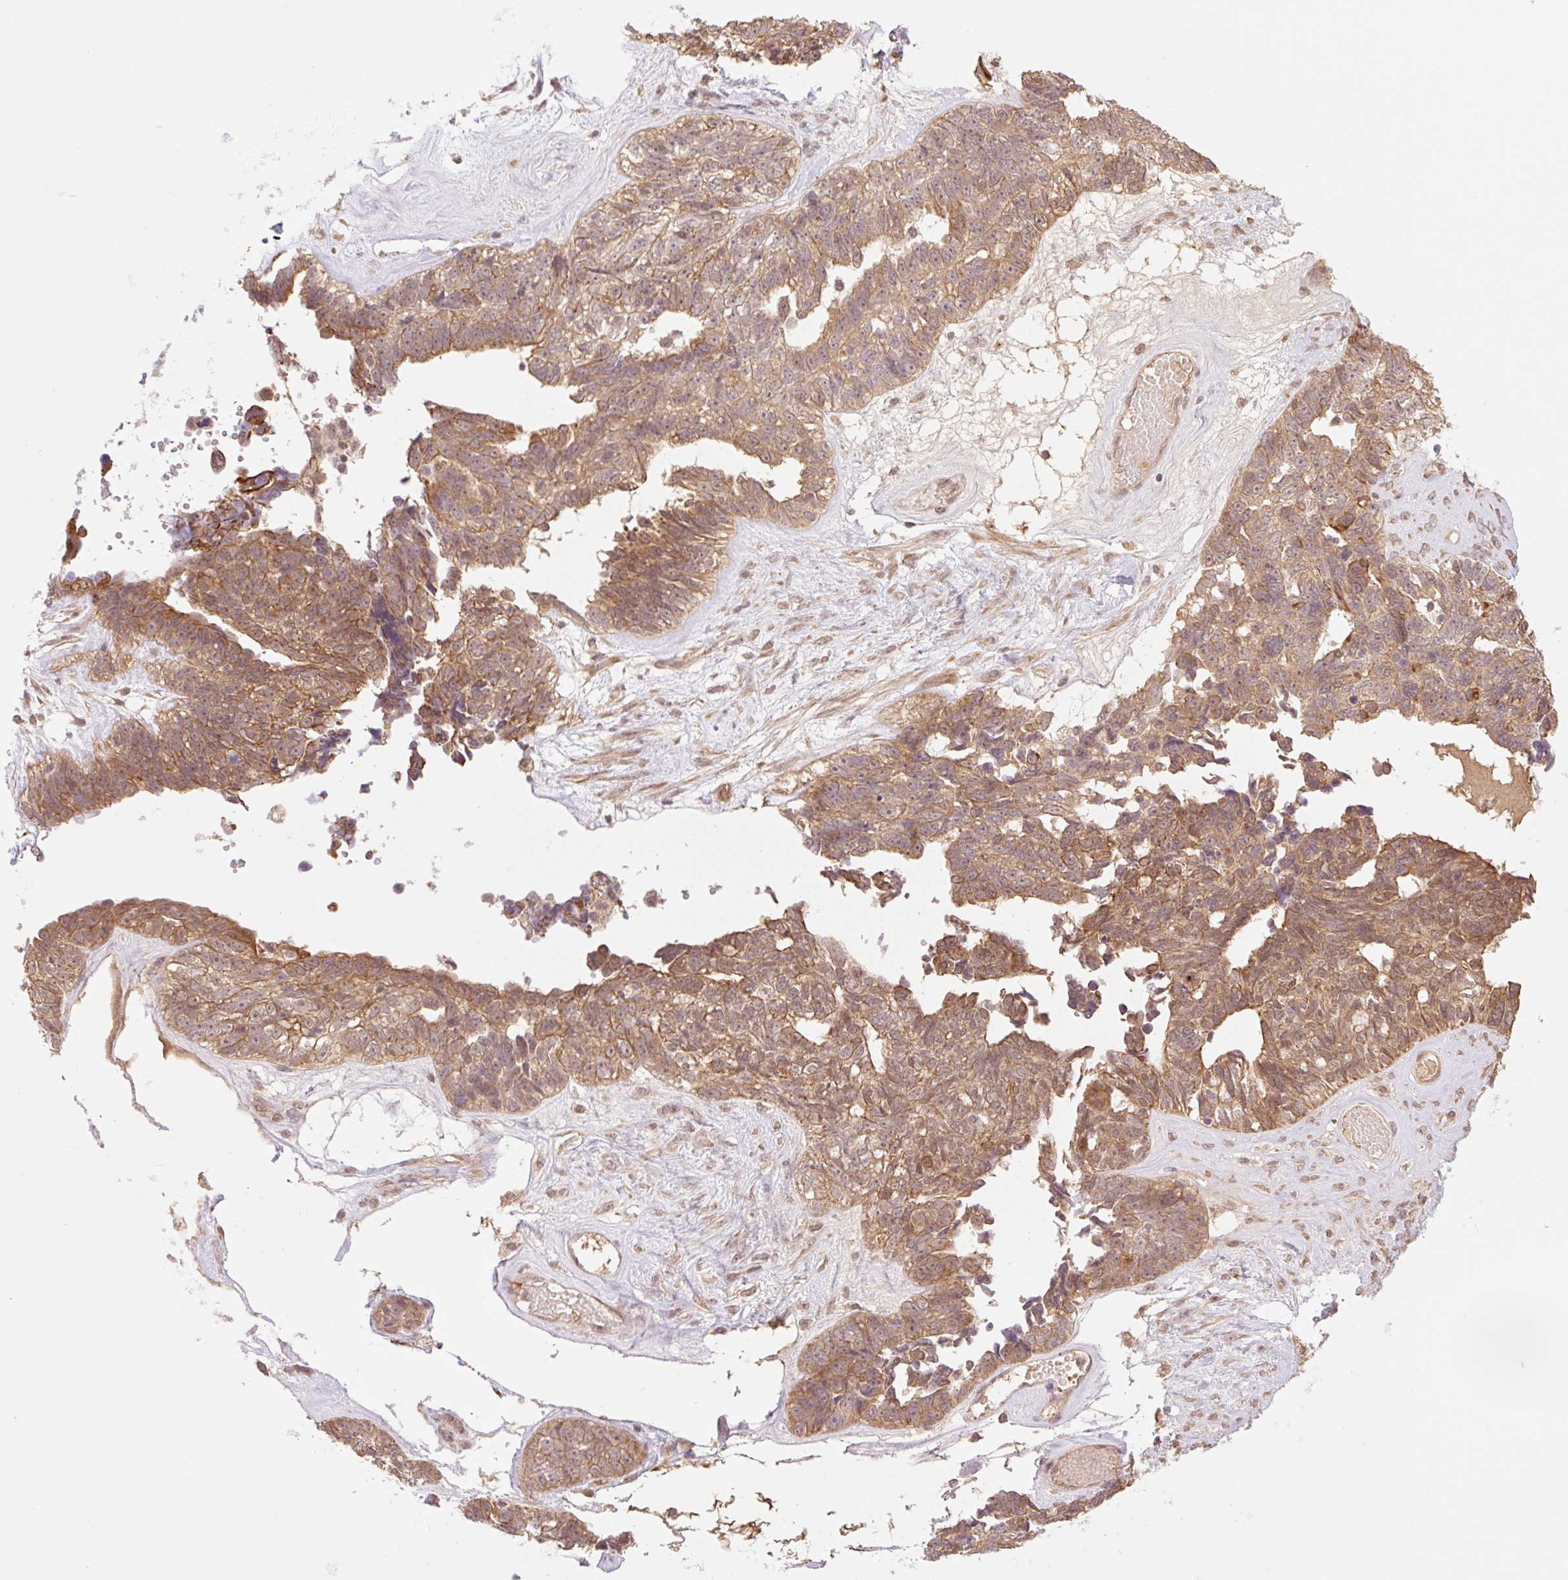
{"staining": {"intensity": "moderate", "quantity": ">75%", "location": "cytoplasmic/membranous"}, "tissue": "ovarian cancer", "cell_type": "Tumor cells", "image_type": "cancer", "snomed": [{"axis": "morphology", "description": "Cystadenocarcinoma, serous, NOS"}, {"axis": "topography", "description": "Ovary"}], "caption": "Immunohistochemical staining of ovarian cancer (serous cystadenocarcinoma) reveals medium levels of moderate cytoplasmic/membranous protein positivity in about >75% of tumor cells. (DAB (3,3'-diaminobenzidine) IHC, brown staining for protein, blue staining for nuclei).", "gene": "YJU2B", "patient": {"sex": "female", "age": 79}}